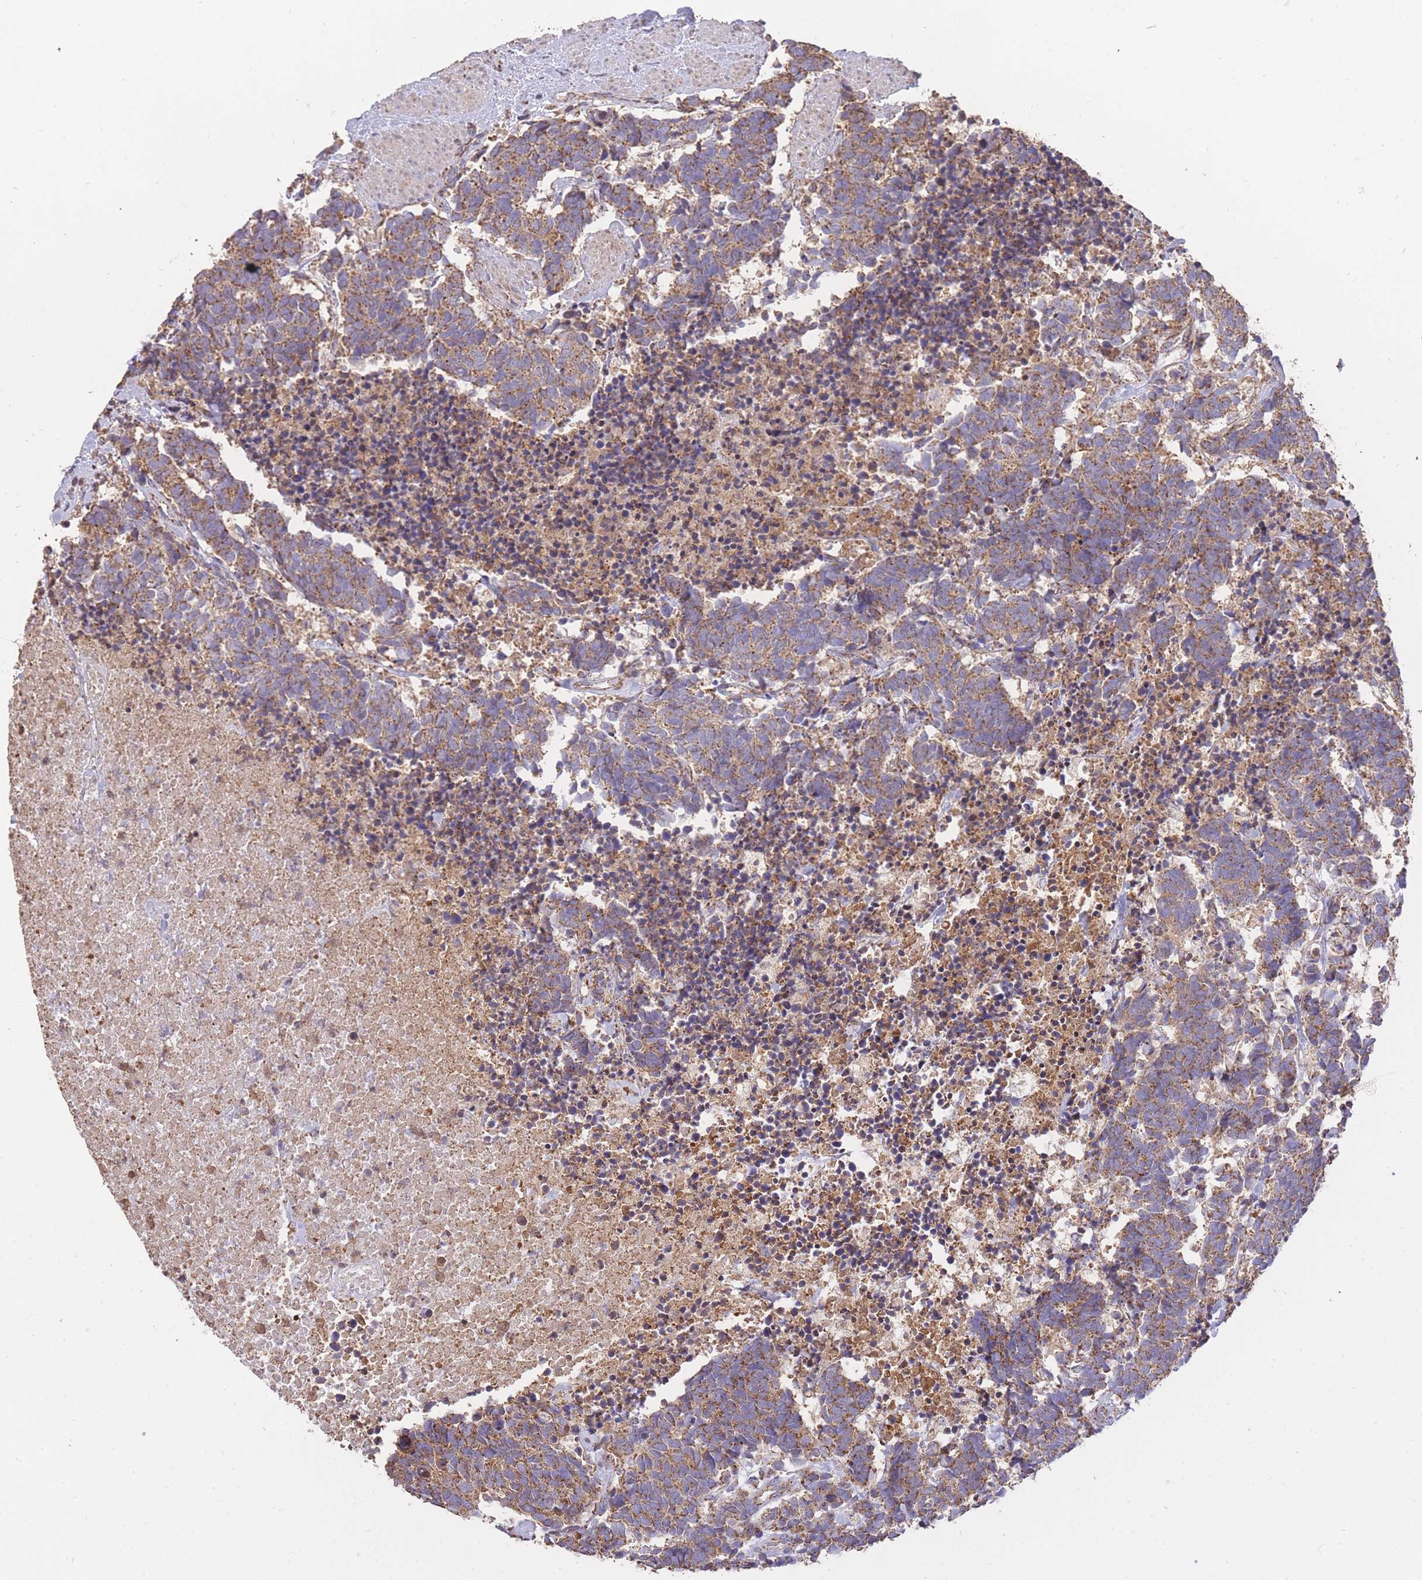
{"staining": {"intensity": "moderate", "quantity": ">75%", "location": "cytoplasmic/membranous"}, "tissue": "carcinoid", "cell_type": "Tumor cells", "image_type": "cancer", "snomed": [{"axis": "morphology", "description": "Carcinoma, NOS"}, {"axis": "morphology", "description": "Carcinoid, malignant, NOS"}, {"axis": "topography", "description": "Prostate"}], "caption": "Human carcinoid (malignant) stained with a brown dye reveals moderate cytoplasmic/membranous positive expression in approximately >75% of tumor cells.", "gene": "PREP", "patient": {"sex": "male", "age": 57}}